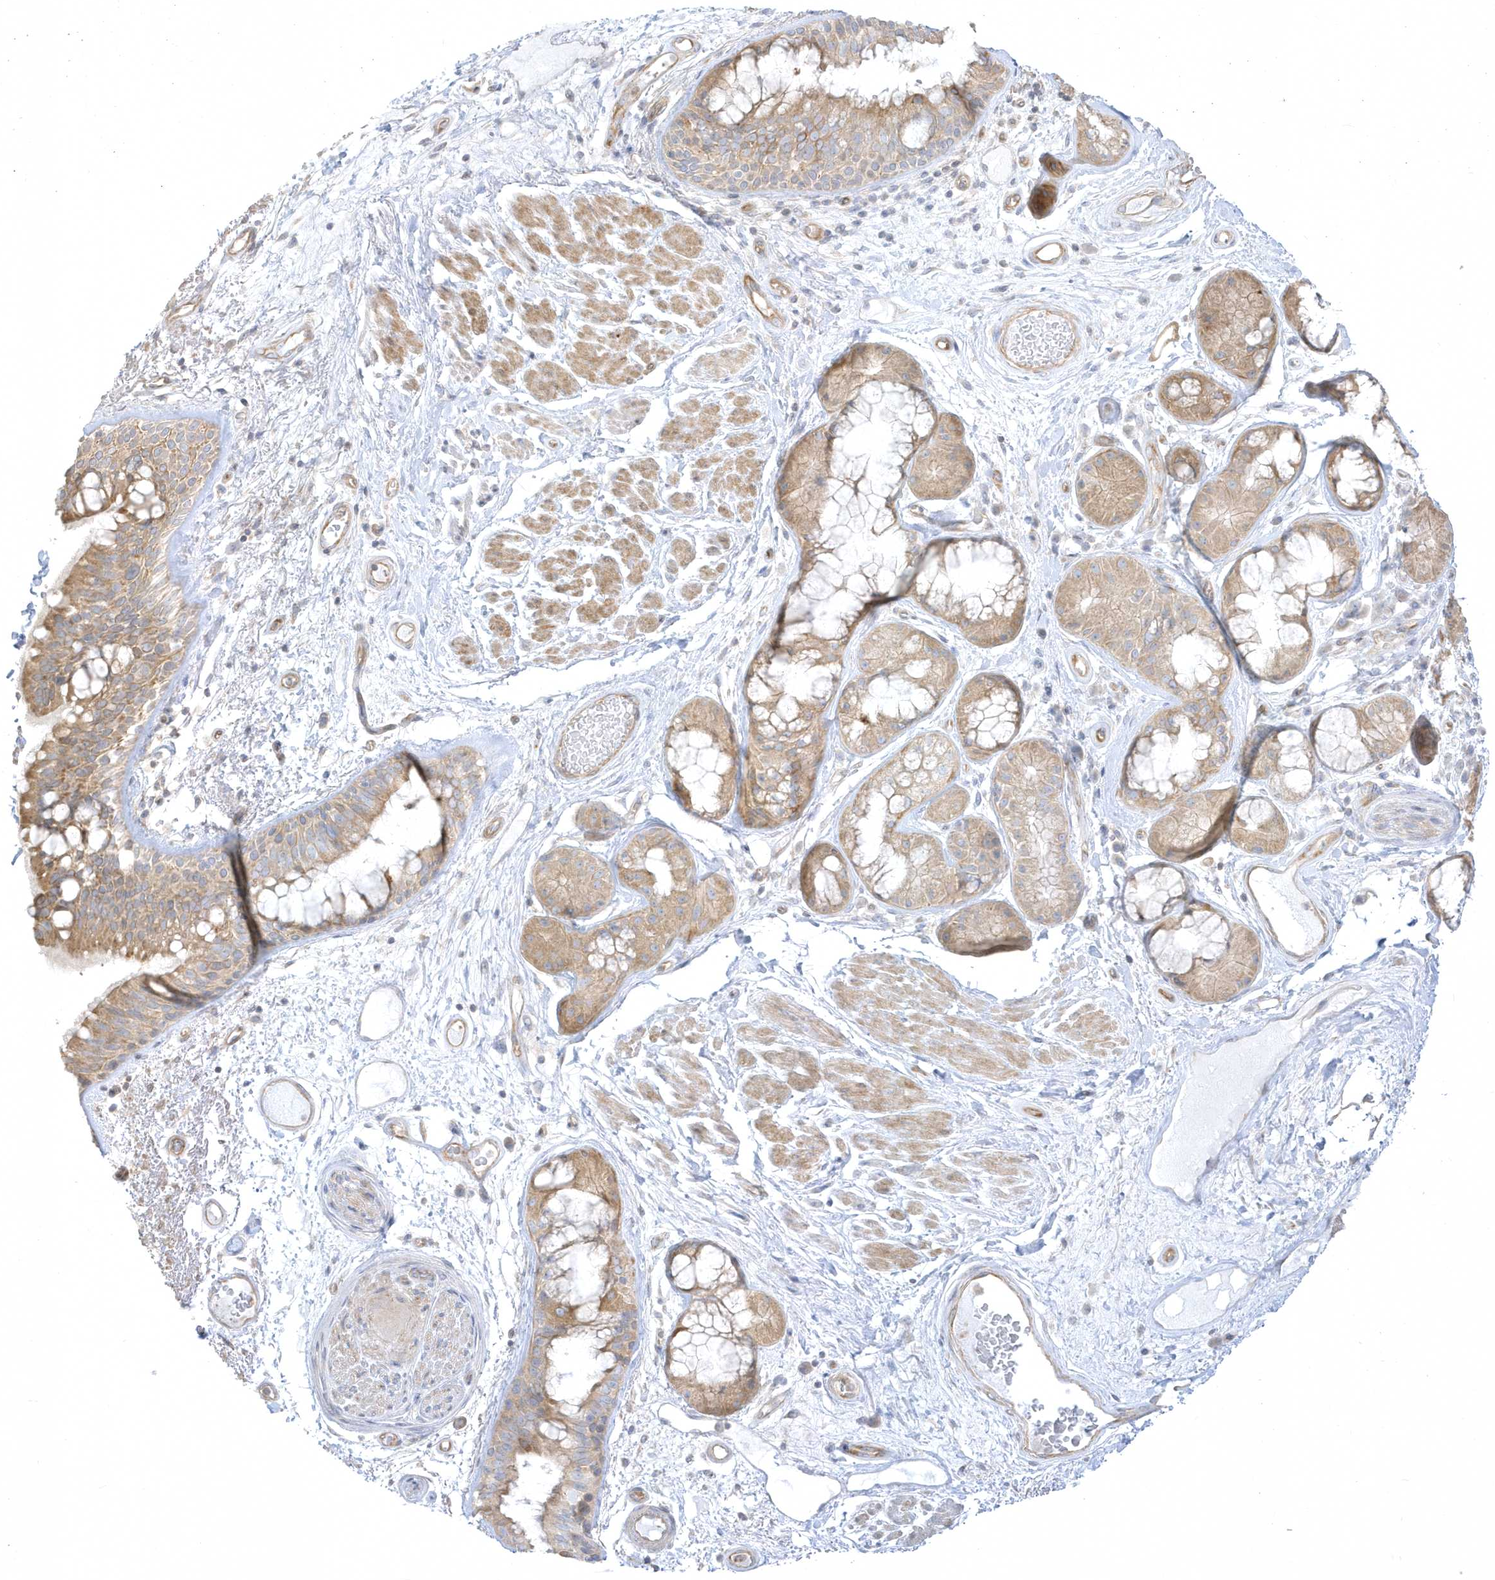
{"staining": {"intensity": "moderate", "quantity": ">75%", "location": "cytoplasmic/membranous"}, "tissue": "bronchus", "cell_type": "Respiratory epithelial cells", "image_type": "normal", "snomed": [{"axis": "morphology", "description": "Normal tissue, NOS"}, {"axis": "morphology", "description": "Squamous cell carcinoma, NOS"}, {"axis": "topography", "description": "Lymph node"}, {"axis": "topography", "description": "Bronchus"}, {"axis": "topography", "description": "Lung"}], "caption": "Bronchus stained with immunohistochemistry (IHC) shows moderate cytoplasmic/membranous positivity in about >75% of respiratory epithelial cells.", "gene": "ARHGEF9", "patient": {"sex": "male", "age": 66}}